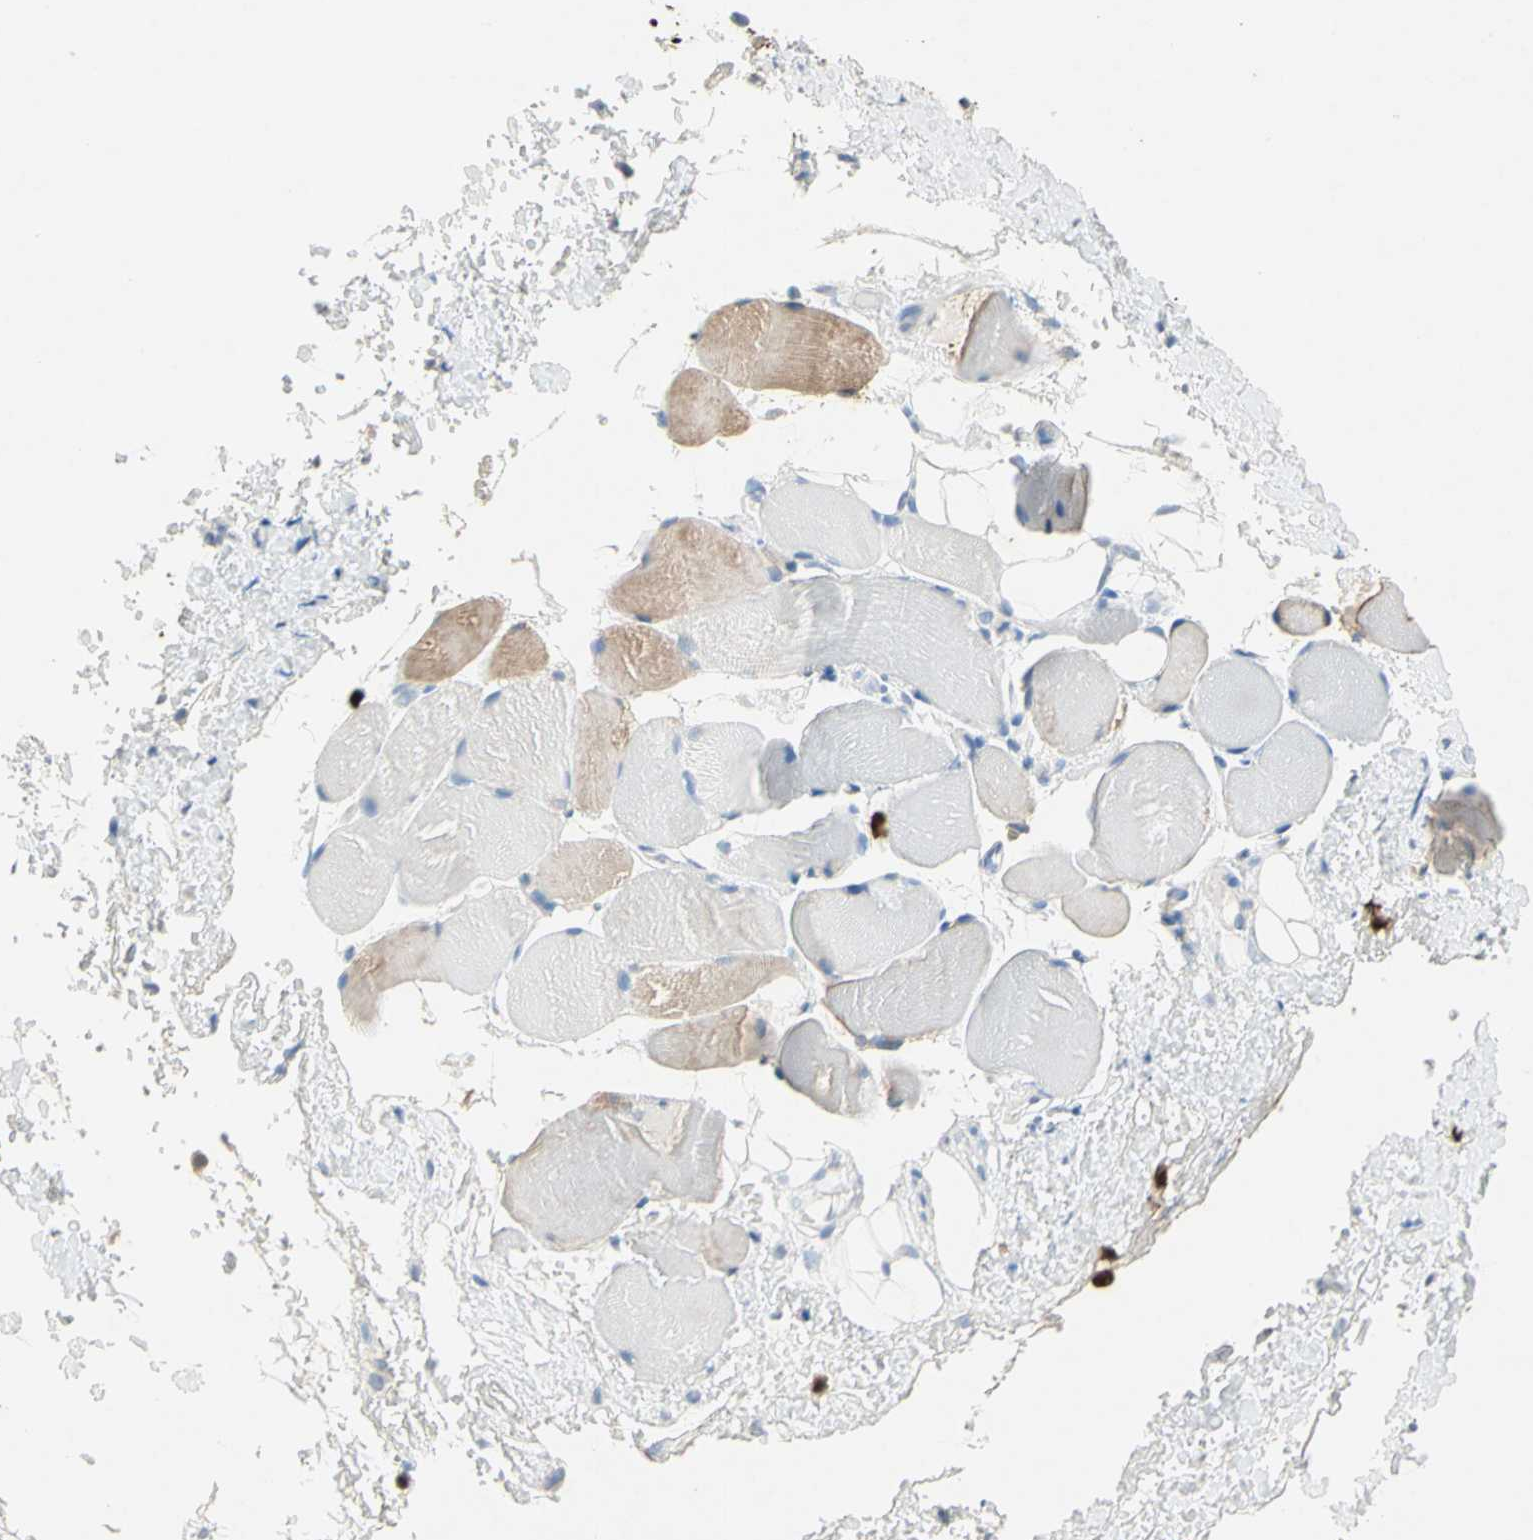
{"staining": {"intensity": "negative", "quantity": "none", "location": "none"}, "tissue": "adipose tissue", "cell_type": "Adipocytes", "image_type": "normal", "snomed": [{"axis": "morphology", "description": "Normal tissue, NOS"}, {"axis": "morphology", "description": "Inflammation, NOS"}, {"axis": "topography", "description": "Vascular tissue"}, {"axis": "topography", "description": "Salivary gland"}], "caption": "High magnification brightfield microscopy of normal adipose tissue stained with DAB (3,3'-diaminobenzidine) (brown) and counterstained with hematoxylin (blue): adipocytes show no significant positivity. (Brightfield microscopy of DAB (3,3'-diaminobenzidine) immunohistochemistry (IHC) at high magnification).", "gene": "NFKBIZ", "patient": {"sex": "female", "age": 75}}